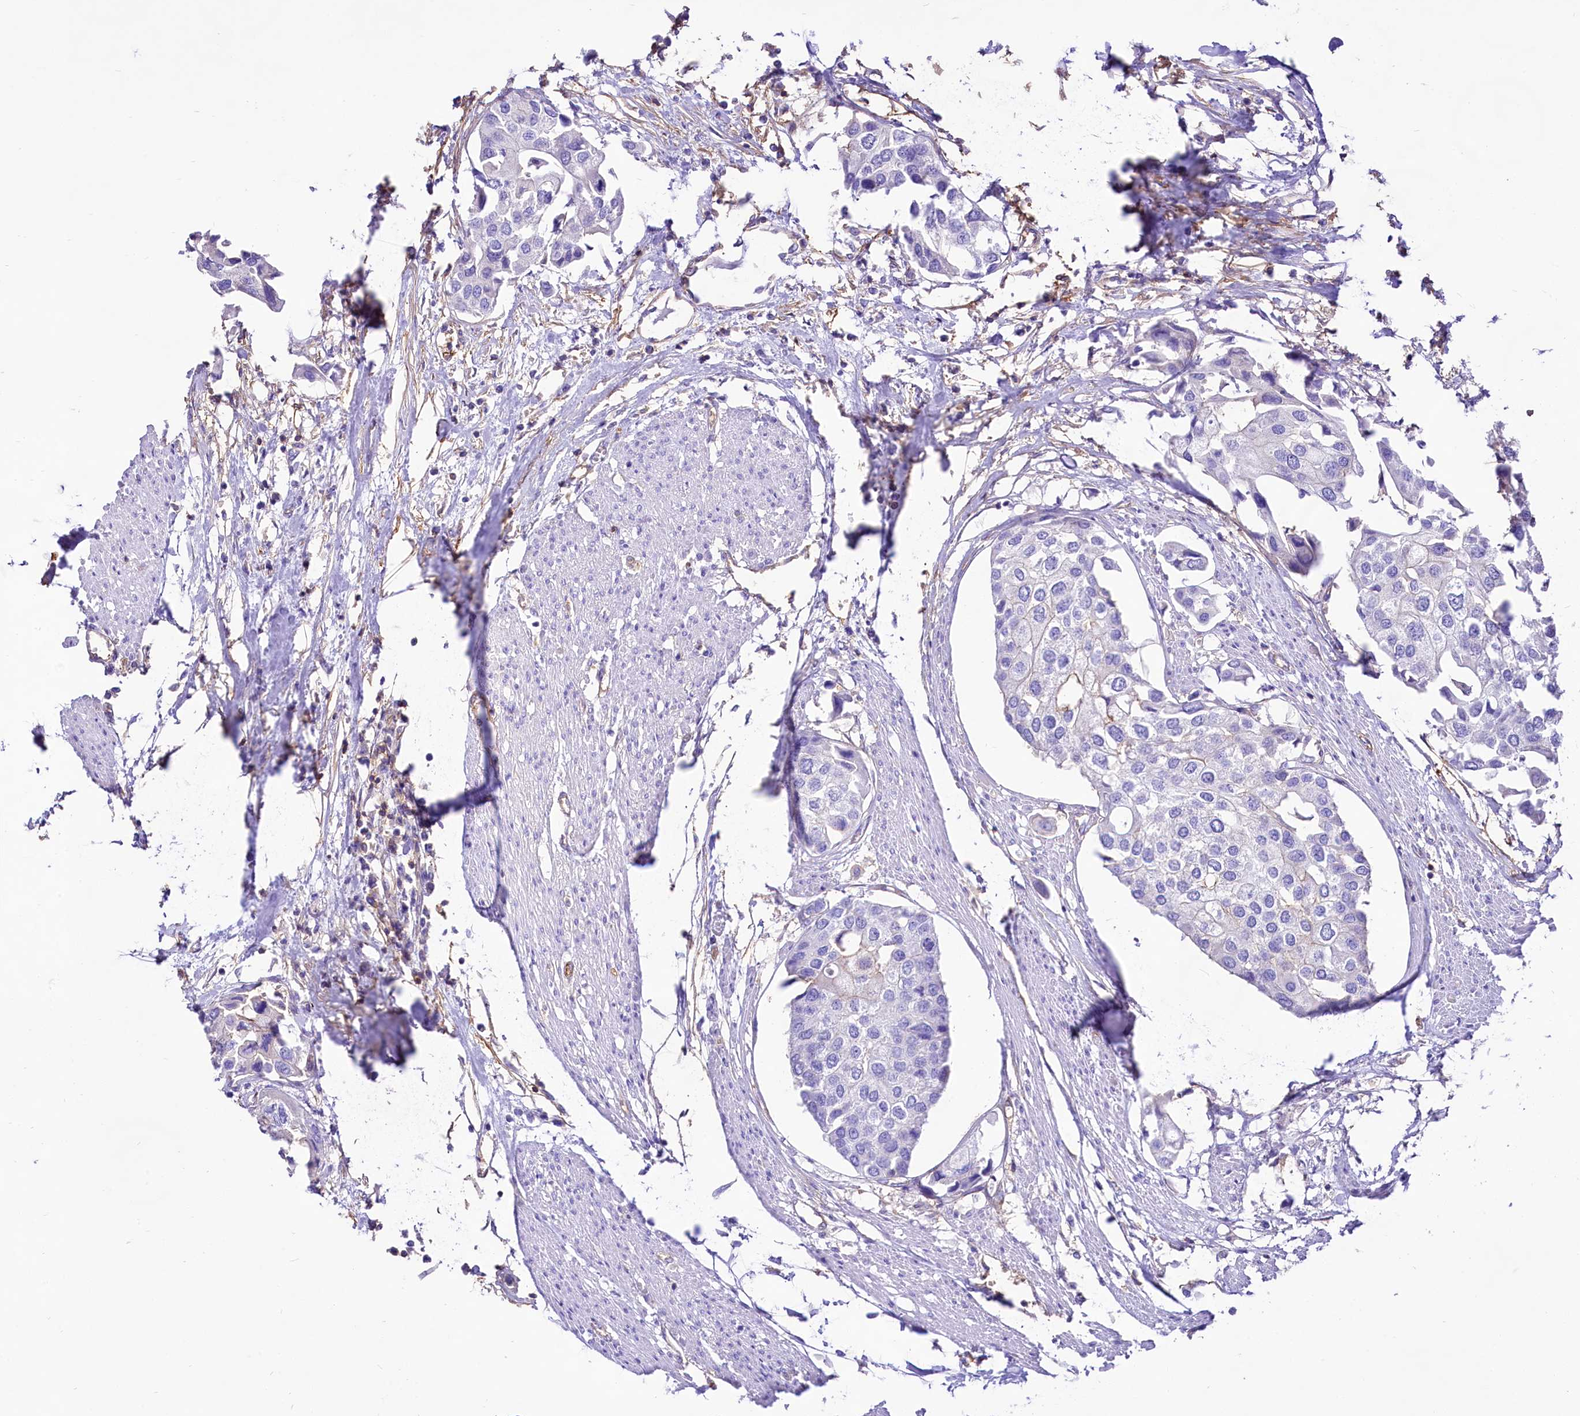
{"staining": {"intensity": "negative", "quantity": "none", "location": "none"}, "tissue": "urothelial cancer", "cell_type": "Tumor cells", "image_type": "cancer", "snomed": [{"axis": "morphology", "description": "Urothelial carcinoma, High grade"}, {"axis": "topography", "description": "Urinary bladder"}], "caption": "High power microscopy photomicrograph of an immunohistochemistry (IHC) micrograph of urothelial carcinoma (high-grade), revealing no significant positivity in tumor cells. (Brightfield microscopy of DAB IHC at high magnification).", "gene": "CD99", "patient": {"sex": "male", "age": 64}}